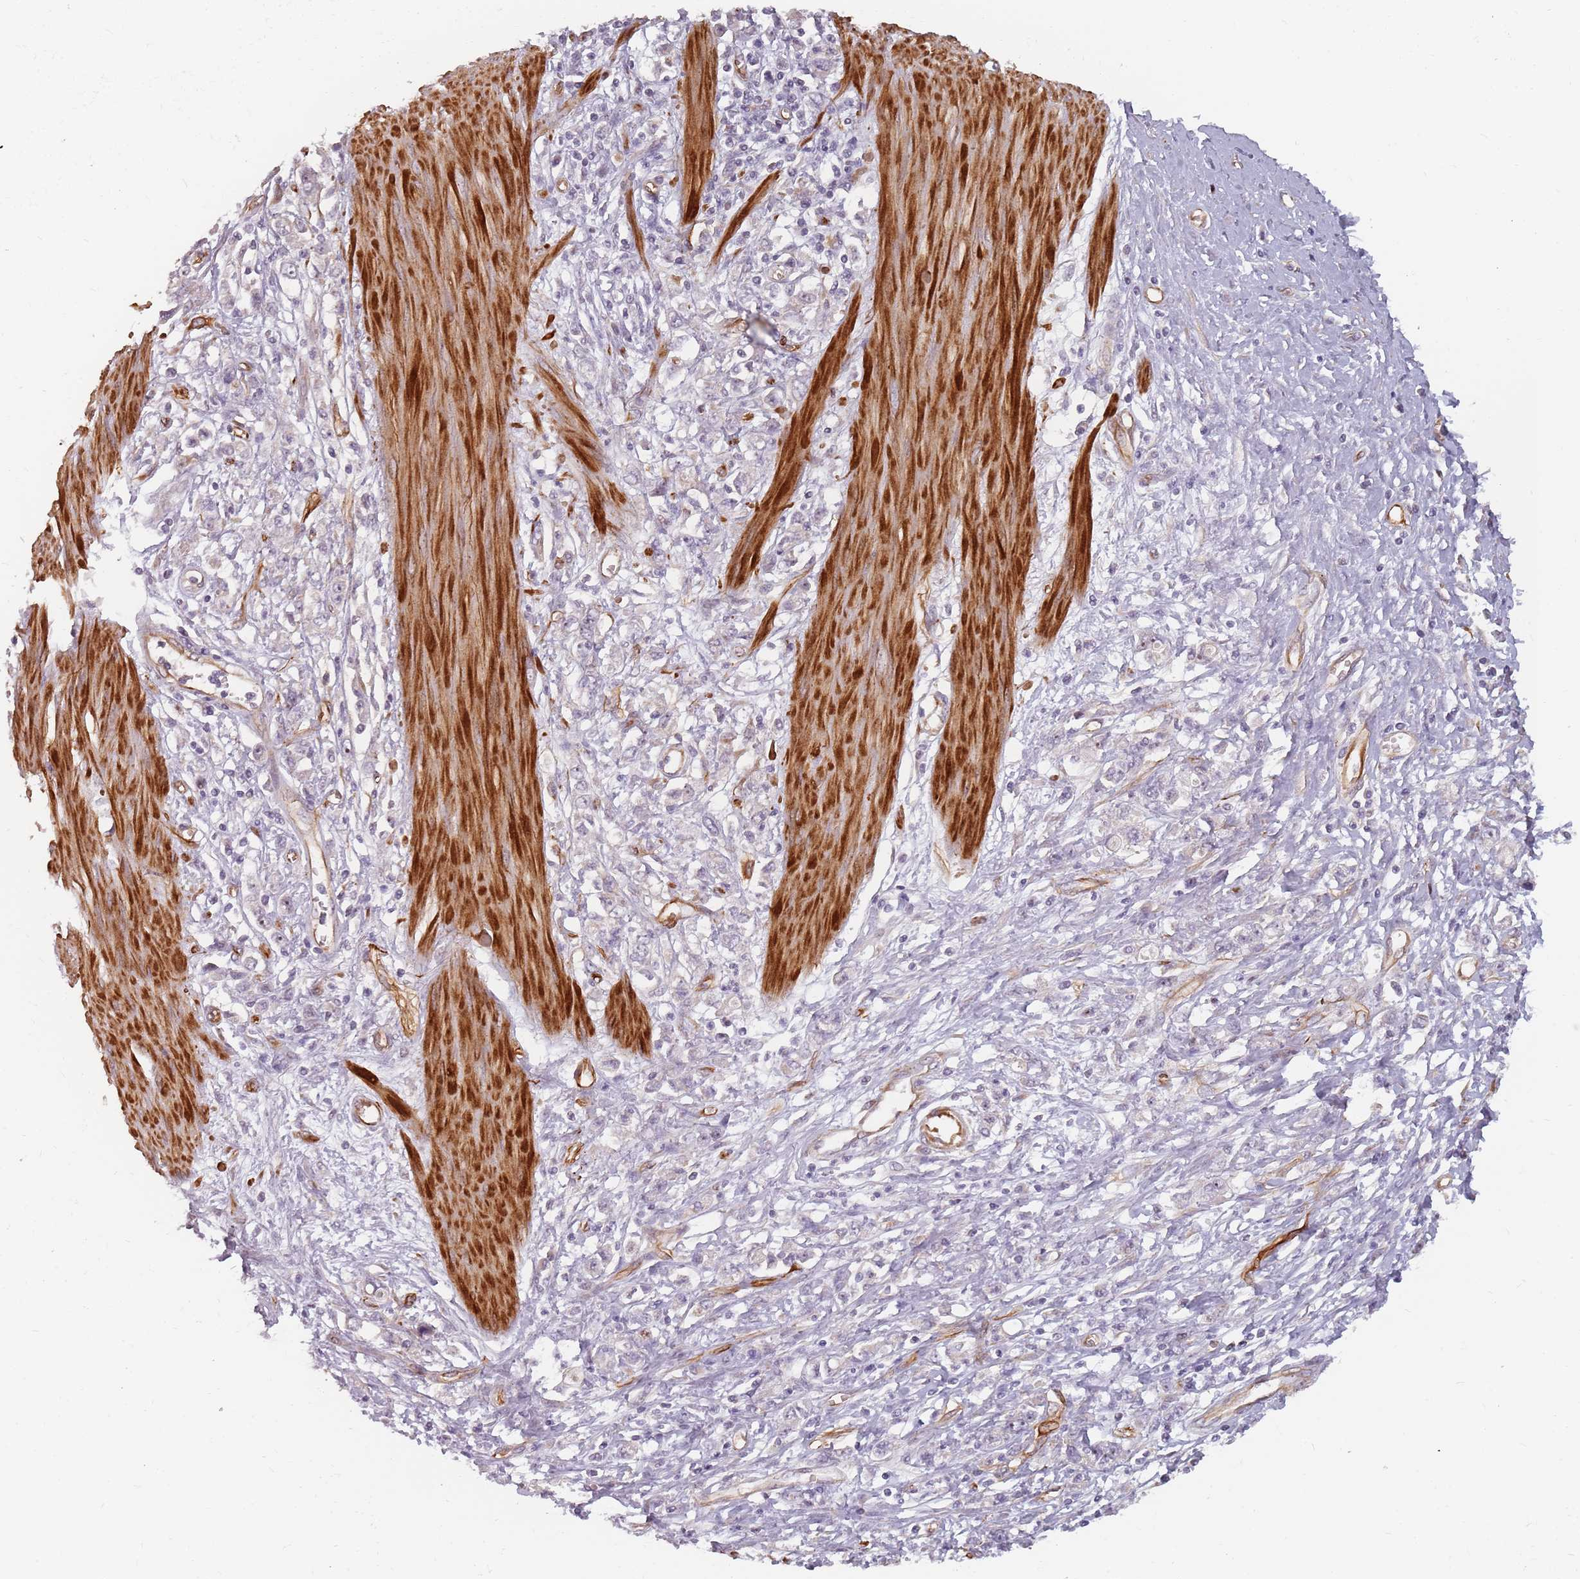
{"staining": {"intensity": "negative", "quantity": "none", "location": "none"}, "tissue": "stomach cancer", "cell_type": "Tumor cells", "image_type": "cancer", "snomed": [{"axis": "morphology", "description": "Adenocarcinoma, NOS"}, {"axis": "topography", "description": "Stomach"}], "caption": "There is no significant staining in tumor cells of stomach cancer.", "gene": "GAS2L3", "patient": {"sex": "female", "age": 76}}